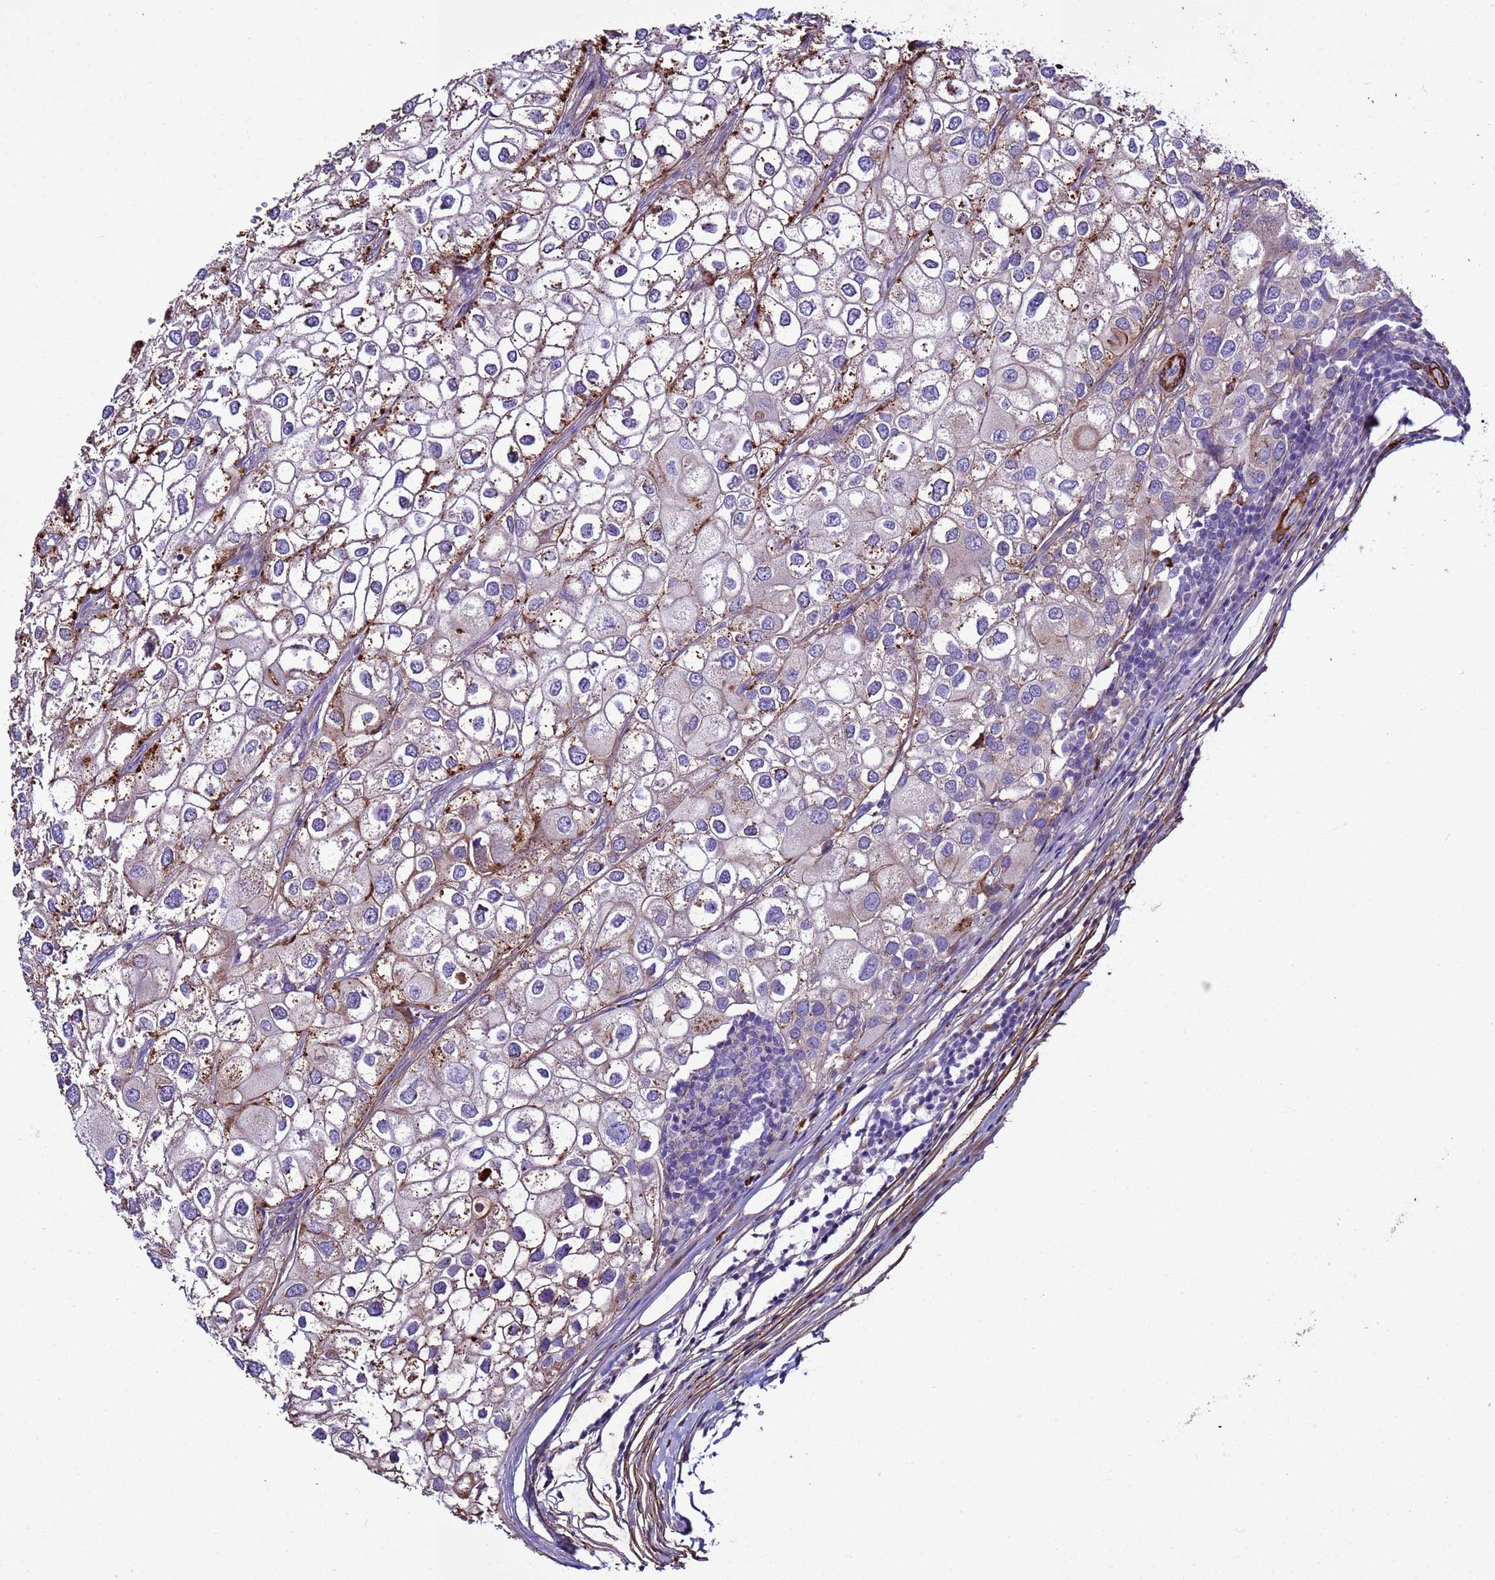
{"staining": {"intensity": "strong", "quantity": "25%-75%", "location": "cytoplasmic/membranous"}, "tissue": "urothelial cancer", "cell_type": "Tumor cells", "image_type": "cancer", "snomed": [{"axis": "morphology", "description": "Urothelial carcinoma, High grade"}, {"axis": "topography", "description": "Urinary bladder"}], "caption": "Strong cytoplasmic/membranous expression is present in approximately 25%-75% of tumor cells in high-grade urothelial carcinoma.", "gene": "RABL2B", "patient": {"sex": "male", "age": 64}}